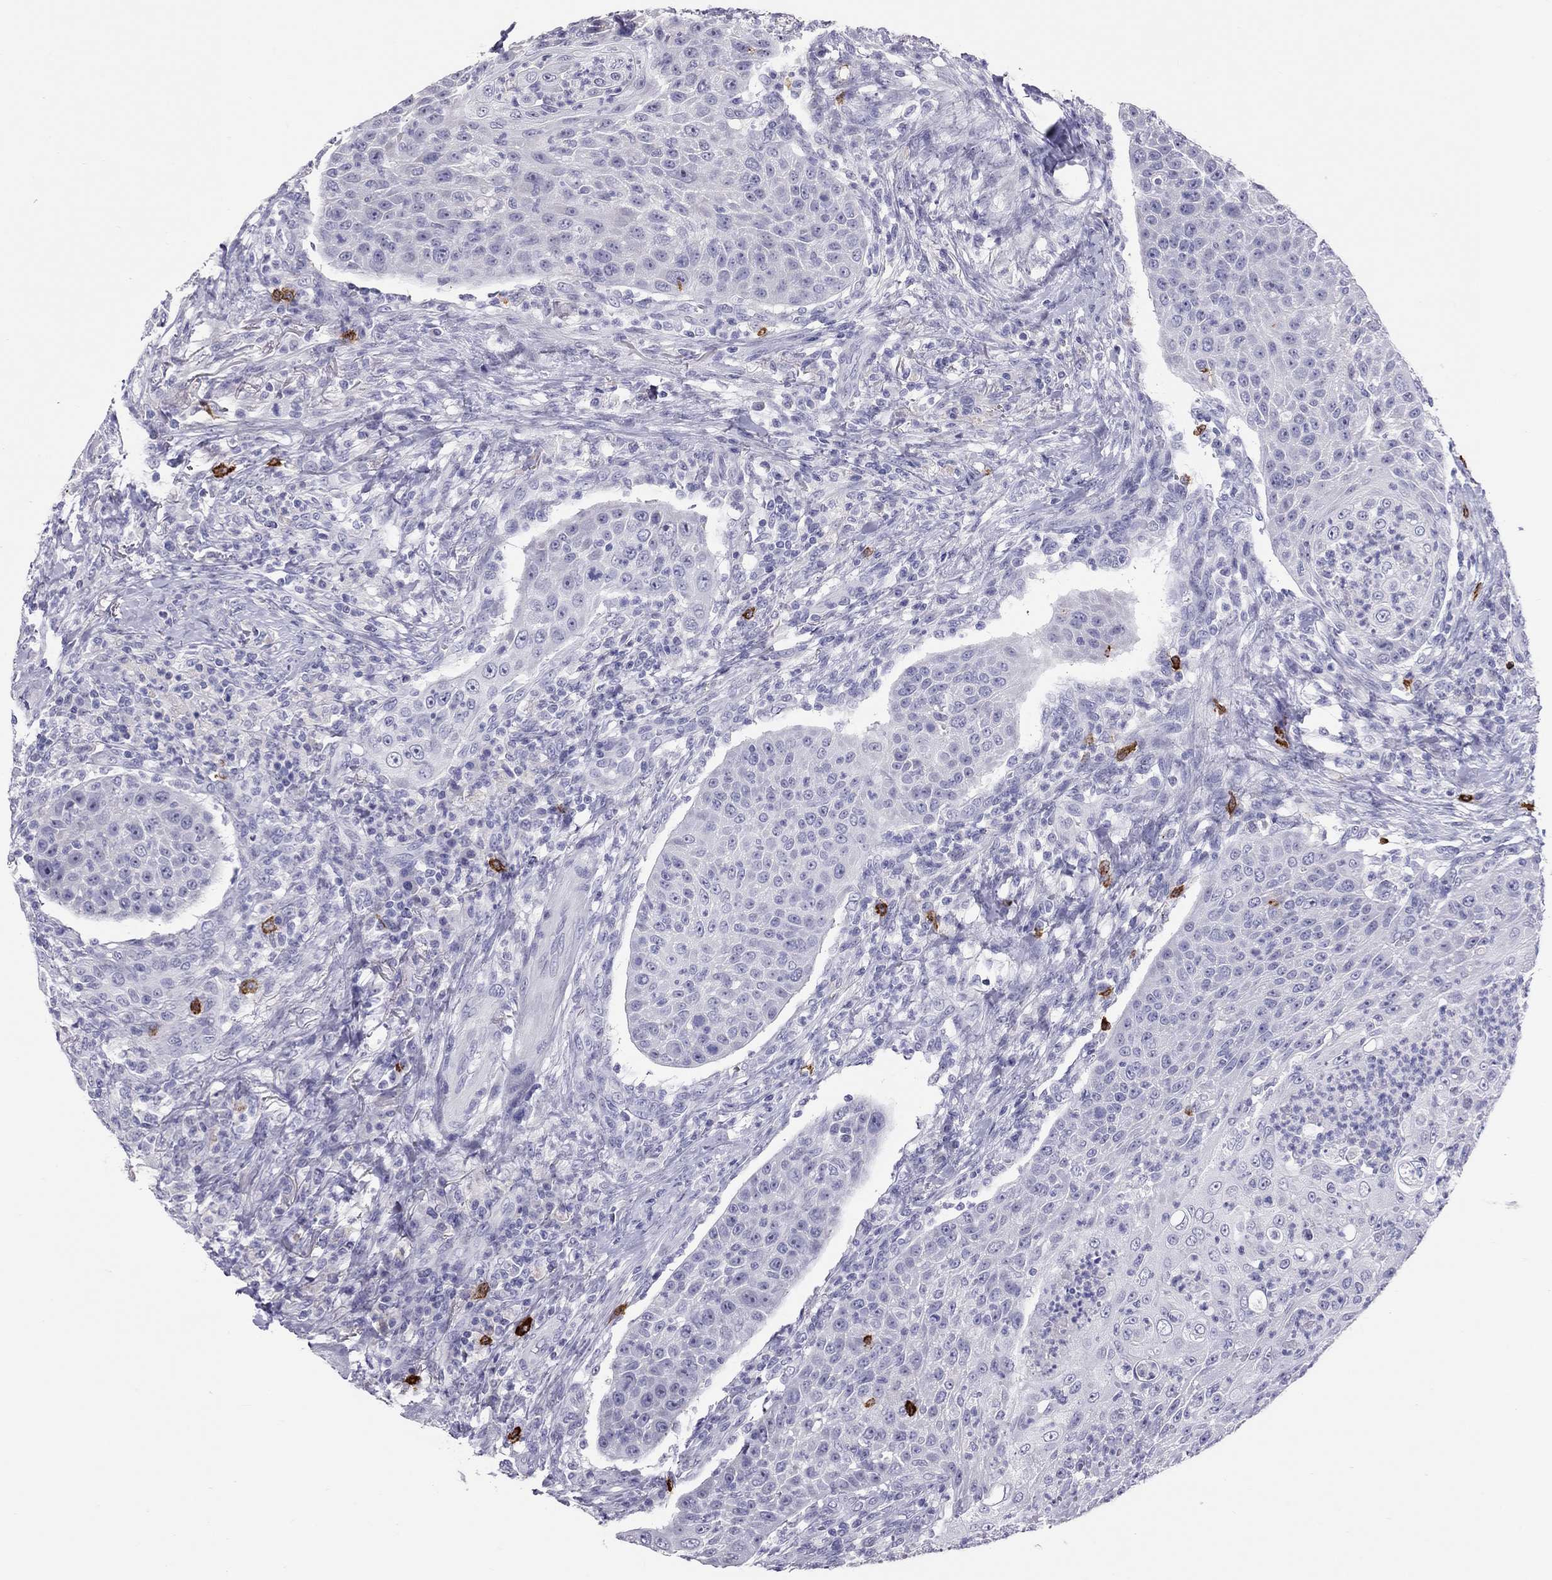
{"staining": {"intensity": "negative", "quantity": "none", "location": "none"}, "tissue": "head and neck cancer", "cell_type": "Tumor cells", "image_type": "cancer", "snomed": [{"axis": "morphology", "description": "Squamous cell carcinoma, NOS"}, {"axis": "topography", "description": "Head-Neck"}], "caption": "The photomicrograph displays no staining of tumor cells in head and neck squamous cell carcinoma. (Stains: DAB (3,3'-diaminobenzidine) IHC with hematoxylin counter stain, Microscopy: brightfield microscopy at high magnification).", "gene": "IL17REL", "patient": {"sex": "male", "age": 69}}